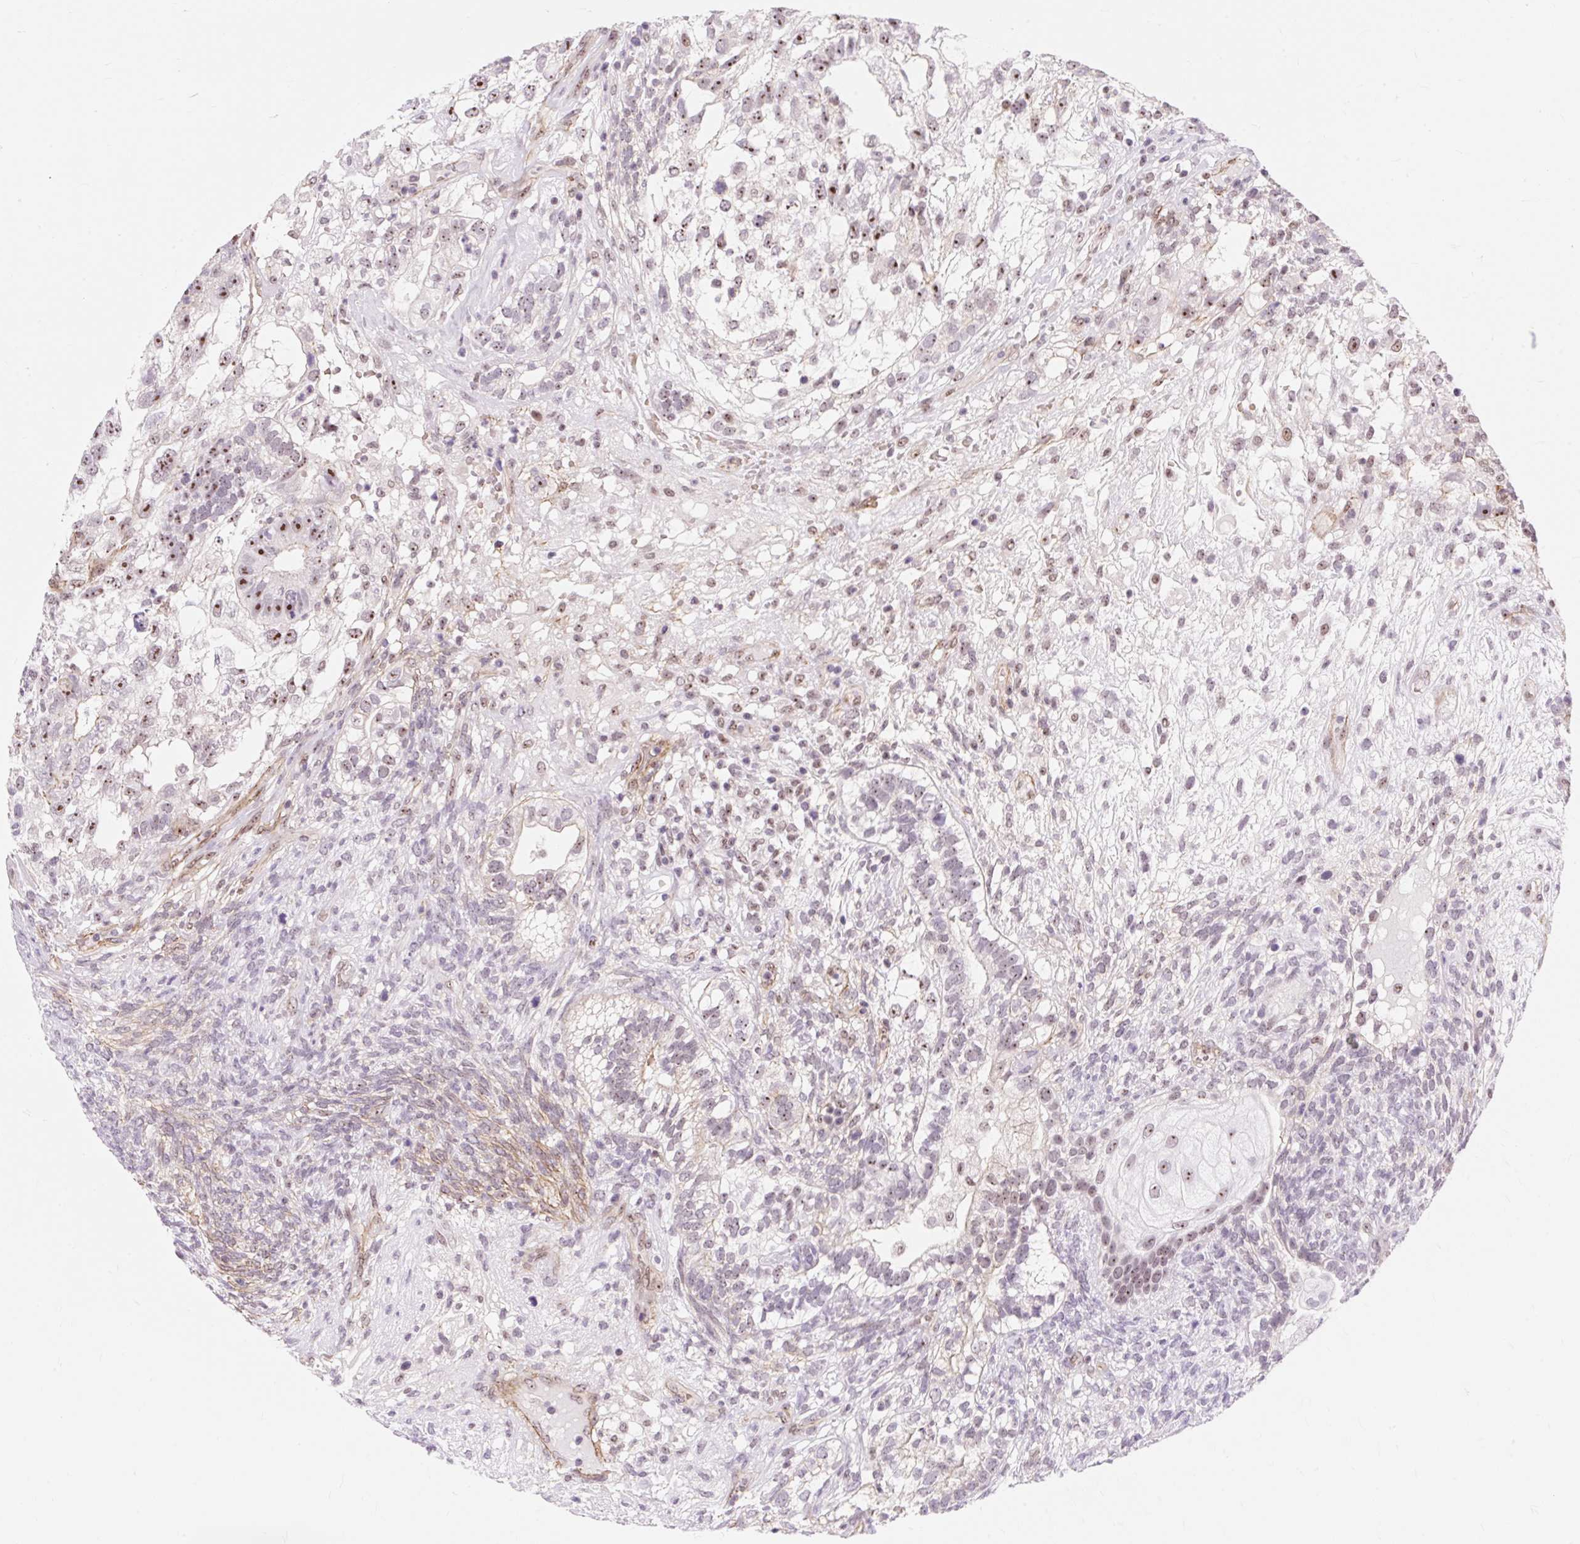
{"staining": {"intensity": "weak", "quantity": "25%-75%", "location": "nuclear"}, "tissue": "testis cancer", "cell_type": "Tumor cells", "image_type": "cancer", "snomed": [{"axis": "morphology", "description": "Seminoma, NOS"}, {"axis": "morphology", "description": "Carcinoma, Embryonal, NOS"}, {"axis": "topography", "description": "Testis"}], "caption": "Human testis cancer stained with a brown dye shows weak nuclear positive positivity in approximately 25%-75% of tumor cells.", "gene": "OBP2A", "patient": {"sex": "male", "age": 41}}